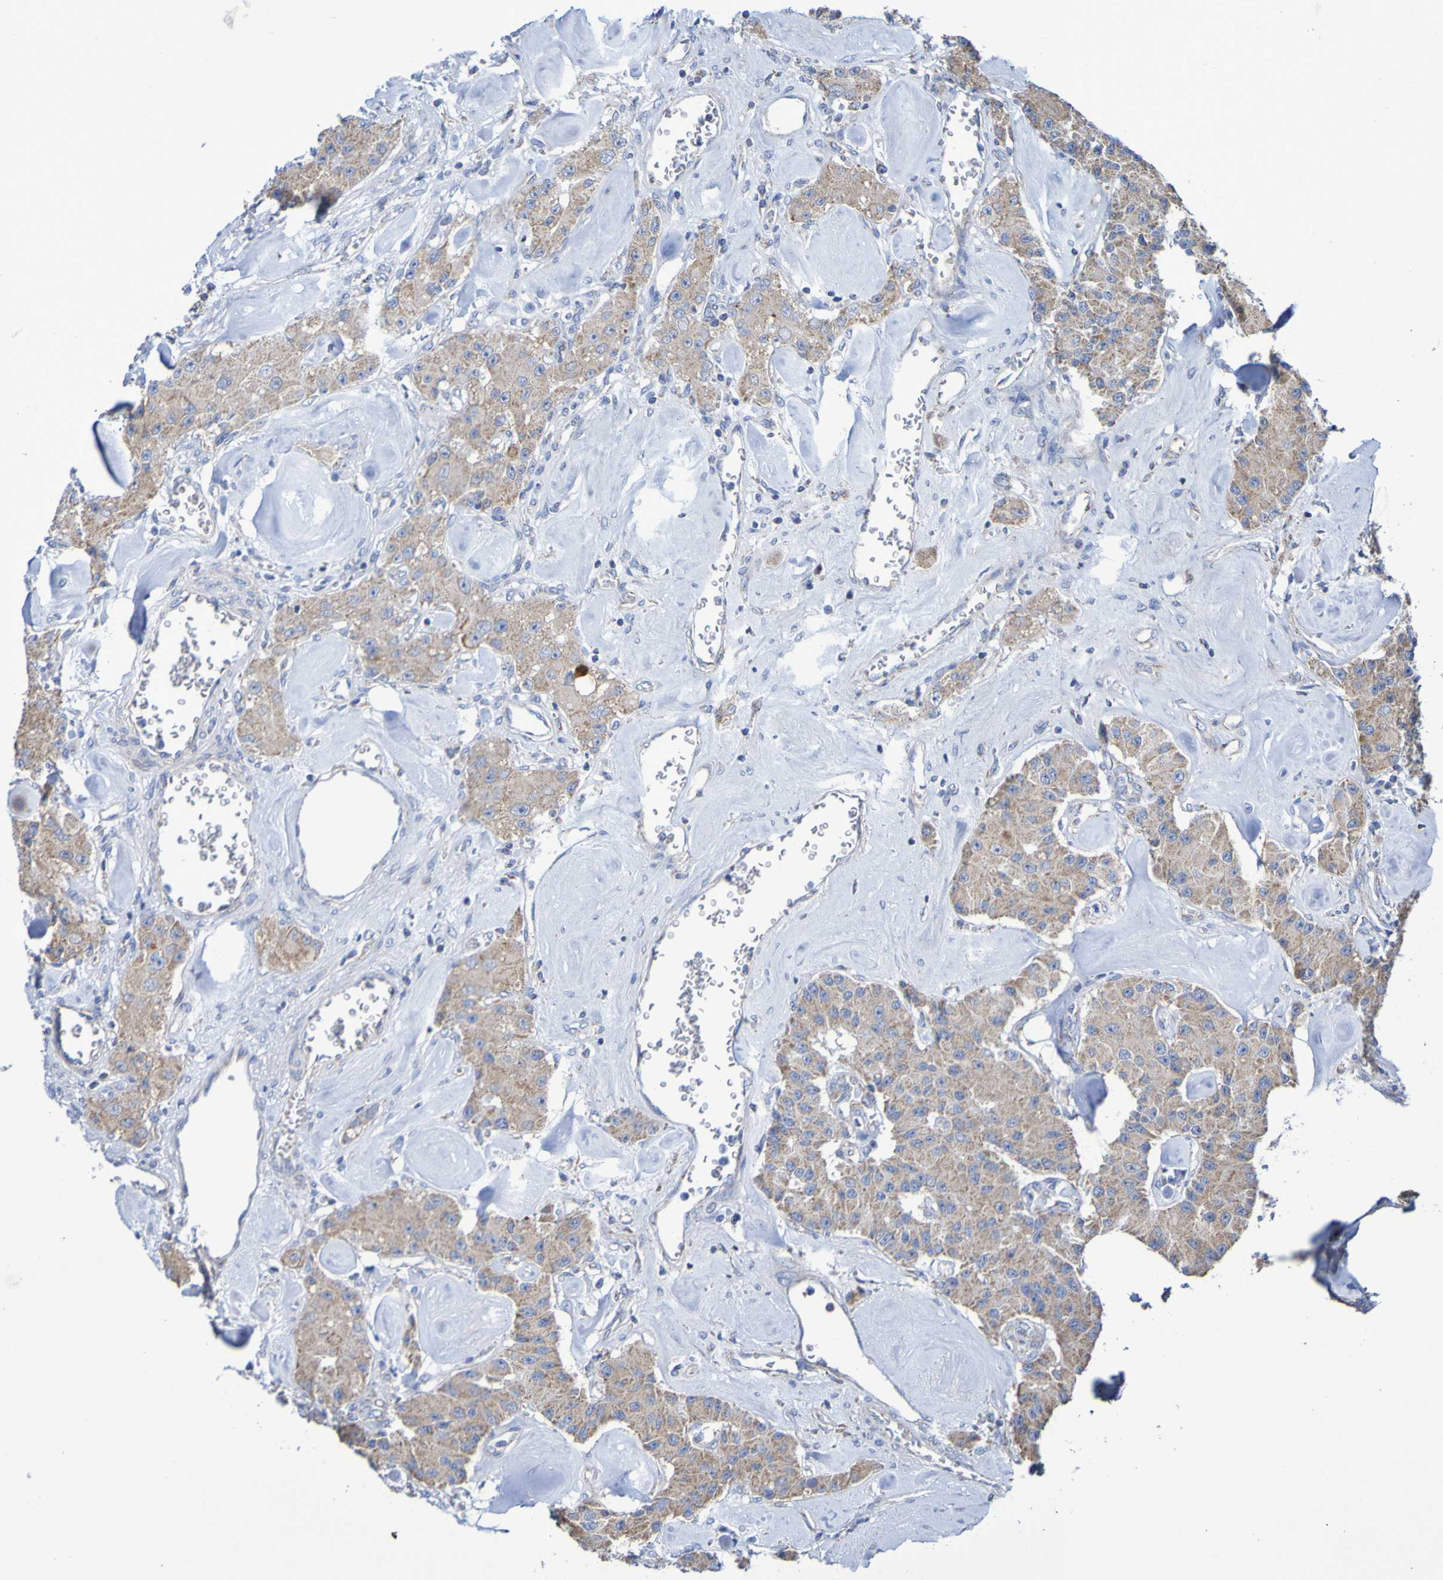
{"staining": {"intensity": "weak", "quantity": ">75%", "location": "cytoplasmic/membranous"}, "tissue": "carcinoid", "cell_type": "Tumor cells", "image_type": "cancer", "snomed": [{"axis": "morphology", "description": "Carcinoid, malignant, NOS"}, {"axis": "topography", "description": "Pancreas"}], "caption": "Protein expression analysis of malignant carcinoid displays weak cytoplasmic/membranous staining in approximately >75% of tumor cells.", "gene": "CNTN2", "patient": {"sex": "male", "age": 41}}